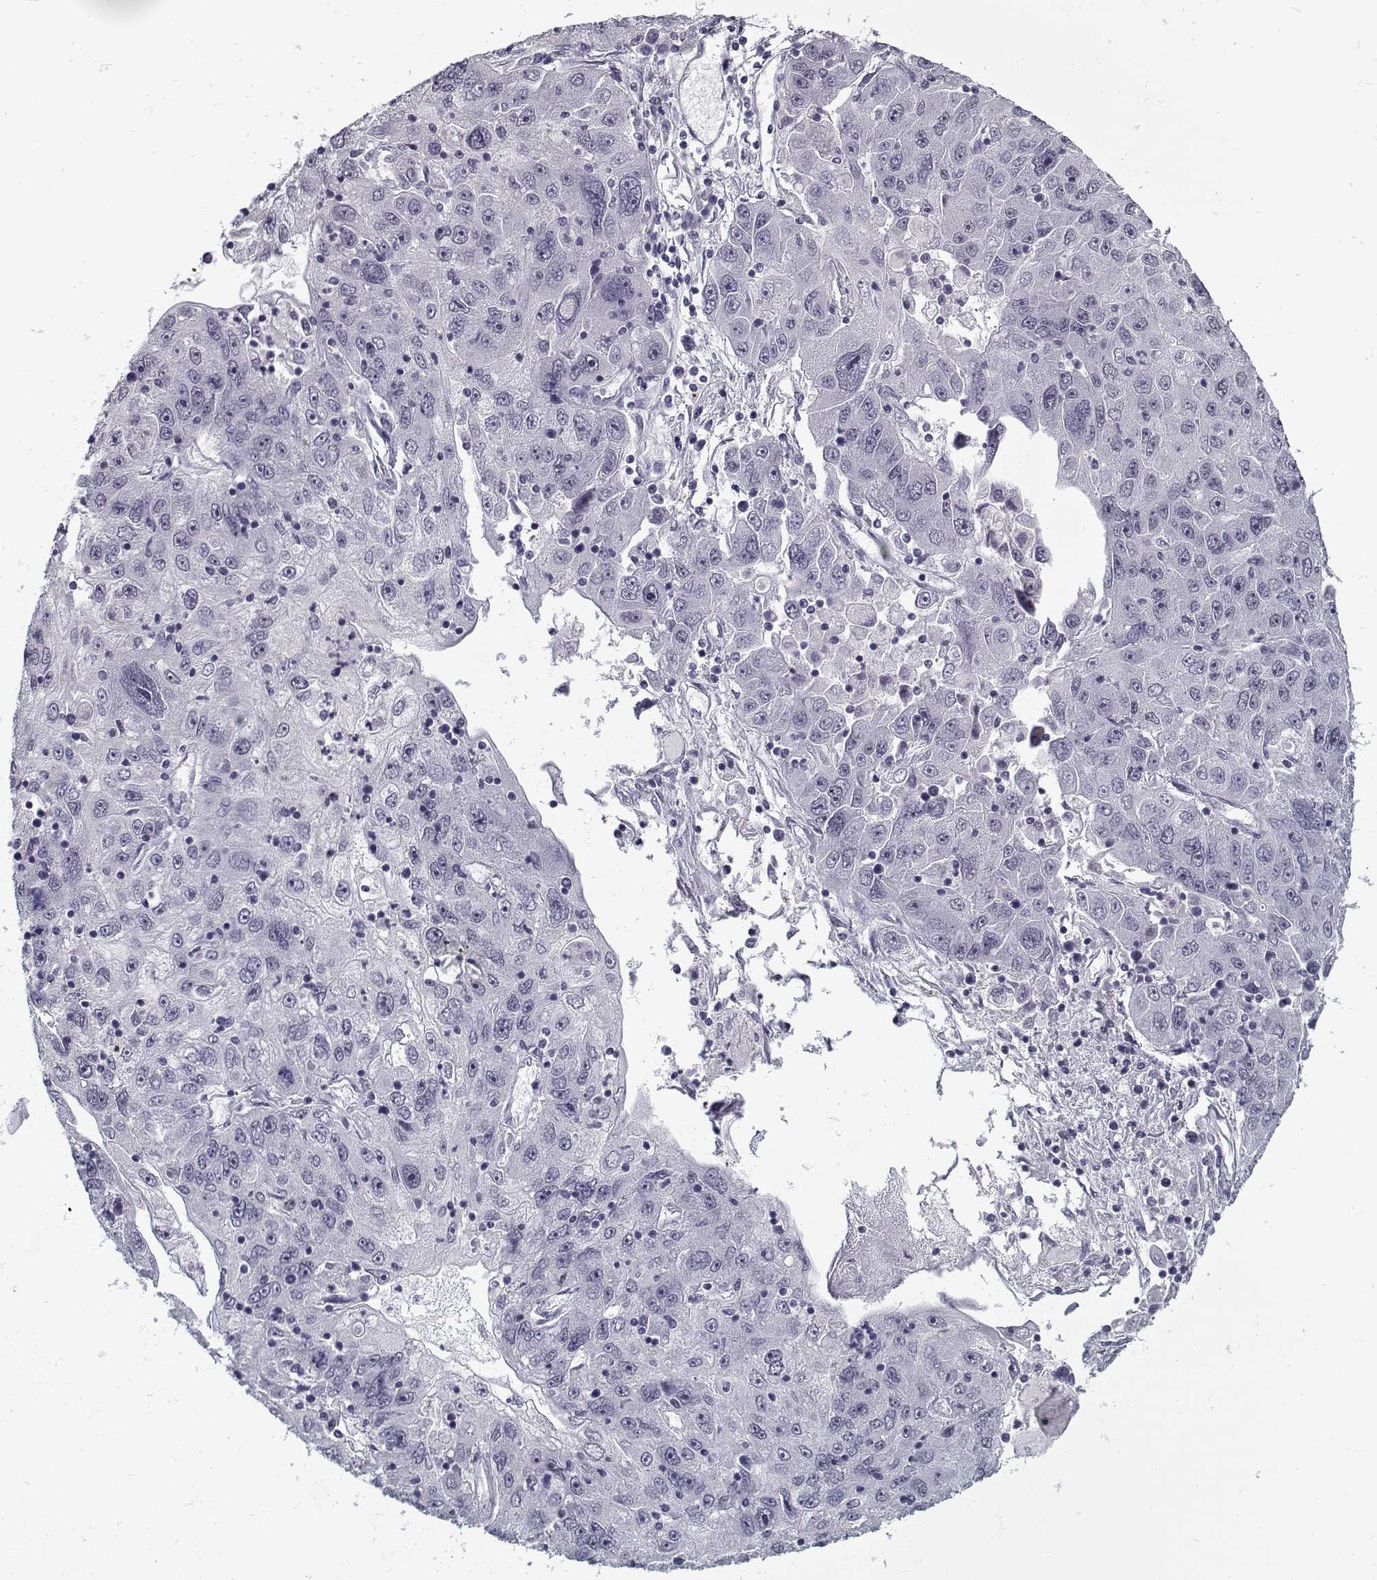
{"staining": {"intensity": "negative", "quantity": "none", "location": "none"}, "tissue": "stomach cancer", "cell_type": "Tumor cells", "image_type": "cancer", "snomed": [{"axis": "morphology", "description": "Adenocarcinoma, NOS"}, {"axis": "topography", "description": "Stomach"}], "caption": "Immunohistochemical staining of human stomach cancer exhibits no significant expression in tumor cells. (Stains: DAB (3,3'-diaminobenzidine) immunohistochemistry with hematoxylin counter stain, Microscopy: brightfield microscopy at high magnification).", "gene": "RNF32", "patient": {"sex": "male", "age": 56}}